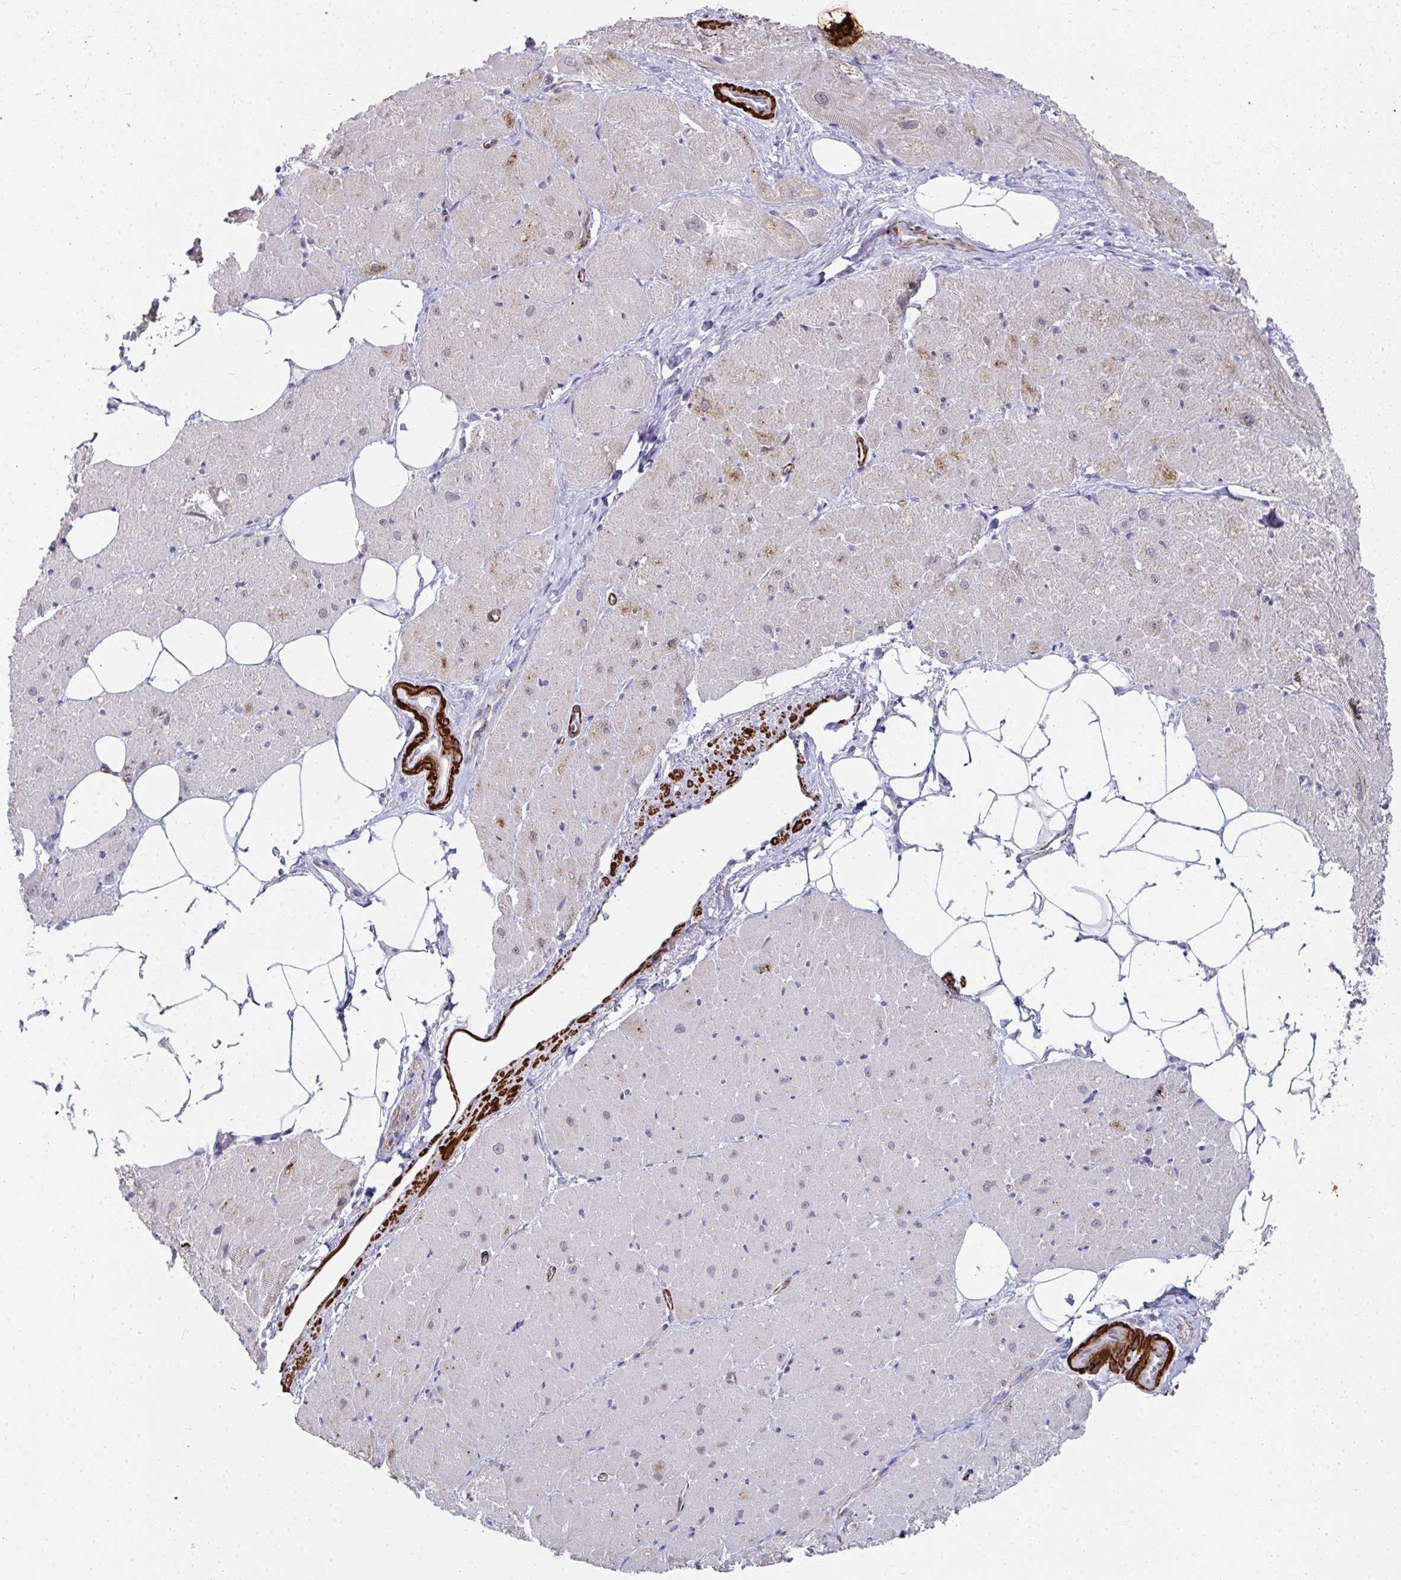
{"staining": {"intensity": "weak", "quantity": "<25%", "location": "cytoplasmic/membranous"}, "tissue": "heart muscle", "cell_type": "Cardiomyocytes", "image_type": "normal", "snomed": [{"axis": "morphology", "description": "Normal tissue, NOS"}, {"axis": "topography", "description": "Heart"}], "caption": "IHC of normal heart muscle displays no positivity in cardiomyocytes.", "gene": "GINS2", "patient": {"sex": "male", "age": 62}}